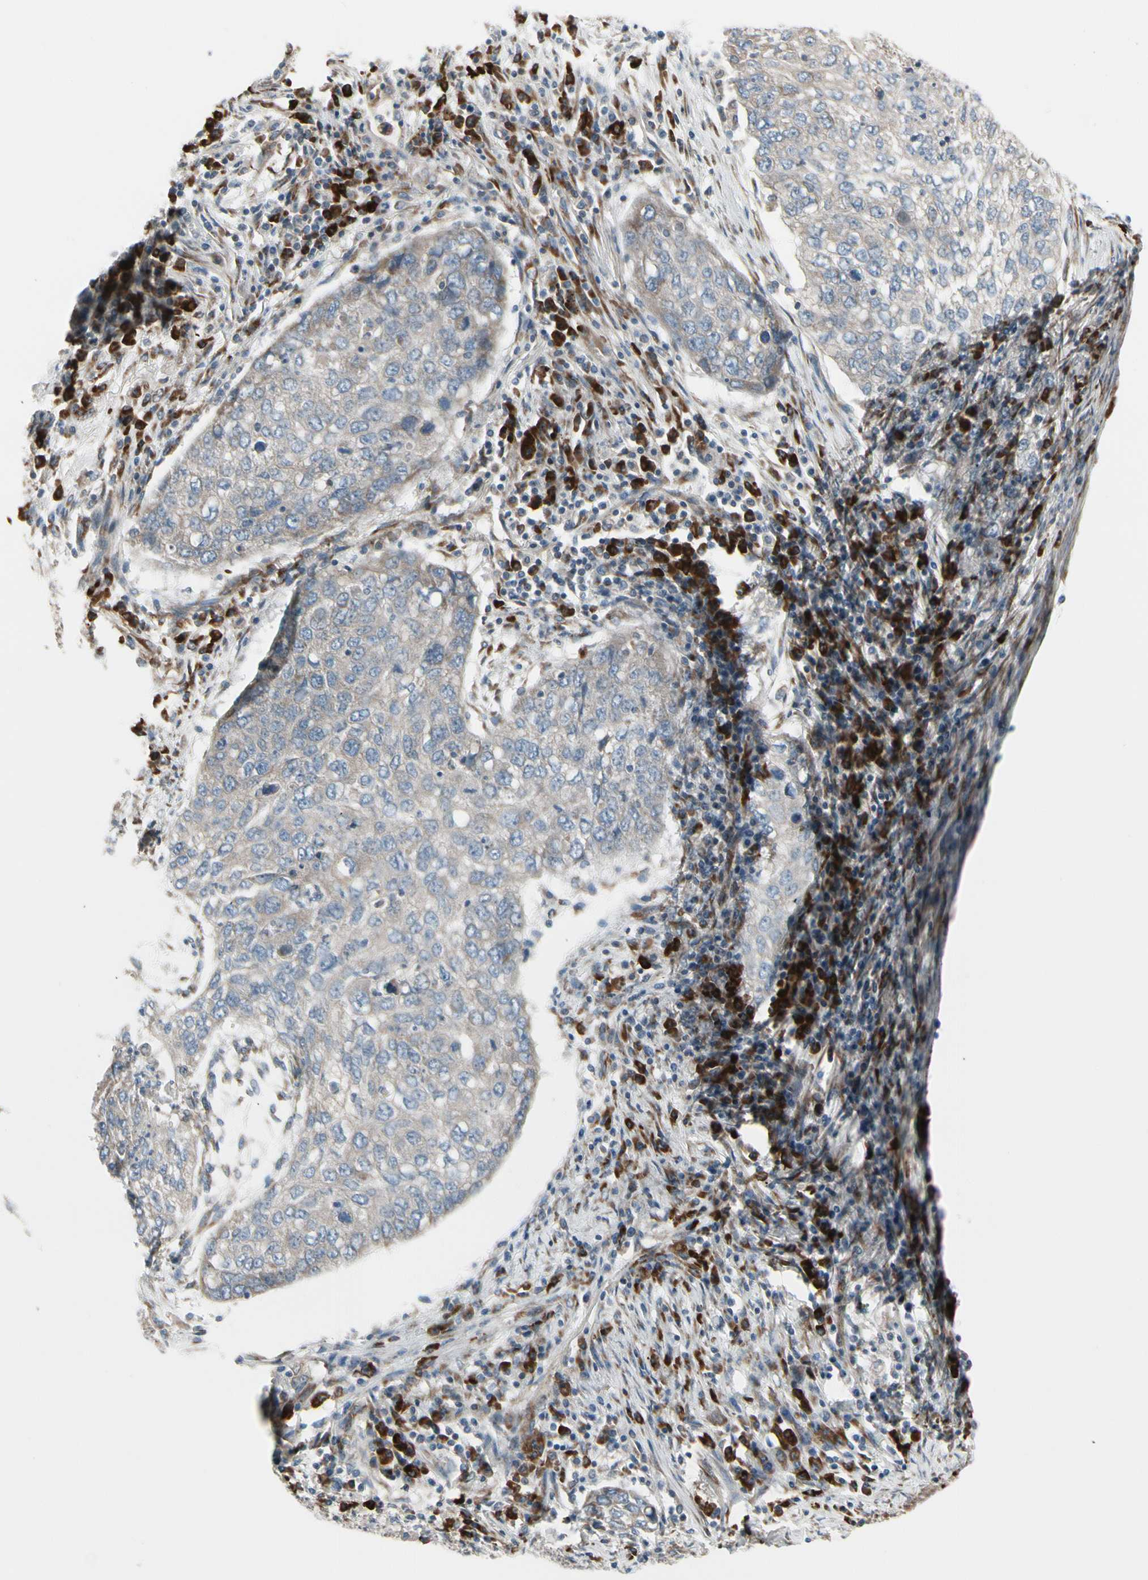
{"staining": {"intensity": "weak", "quantity": "25%-75%", "location": "cytoplasmic/membranous"}, "tissue": "lung cancer", "cell_type": "Tumor cells", "image_type": "cancer", "snomed": [{"axis": "morphology", "description": "Squamous cell carcinoma, NOS"}, {"axis": "topography", "description": "Lung"}], "caption": "Weak cytoplasmic/membranous protein positivity is seen in about 25%-75% of tumor cells in lung cancer.", "gene": "FNDC3A", "patient": {"sex": "female", "age": 63}}